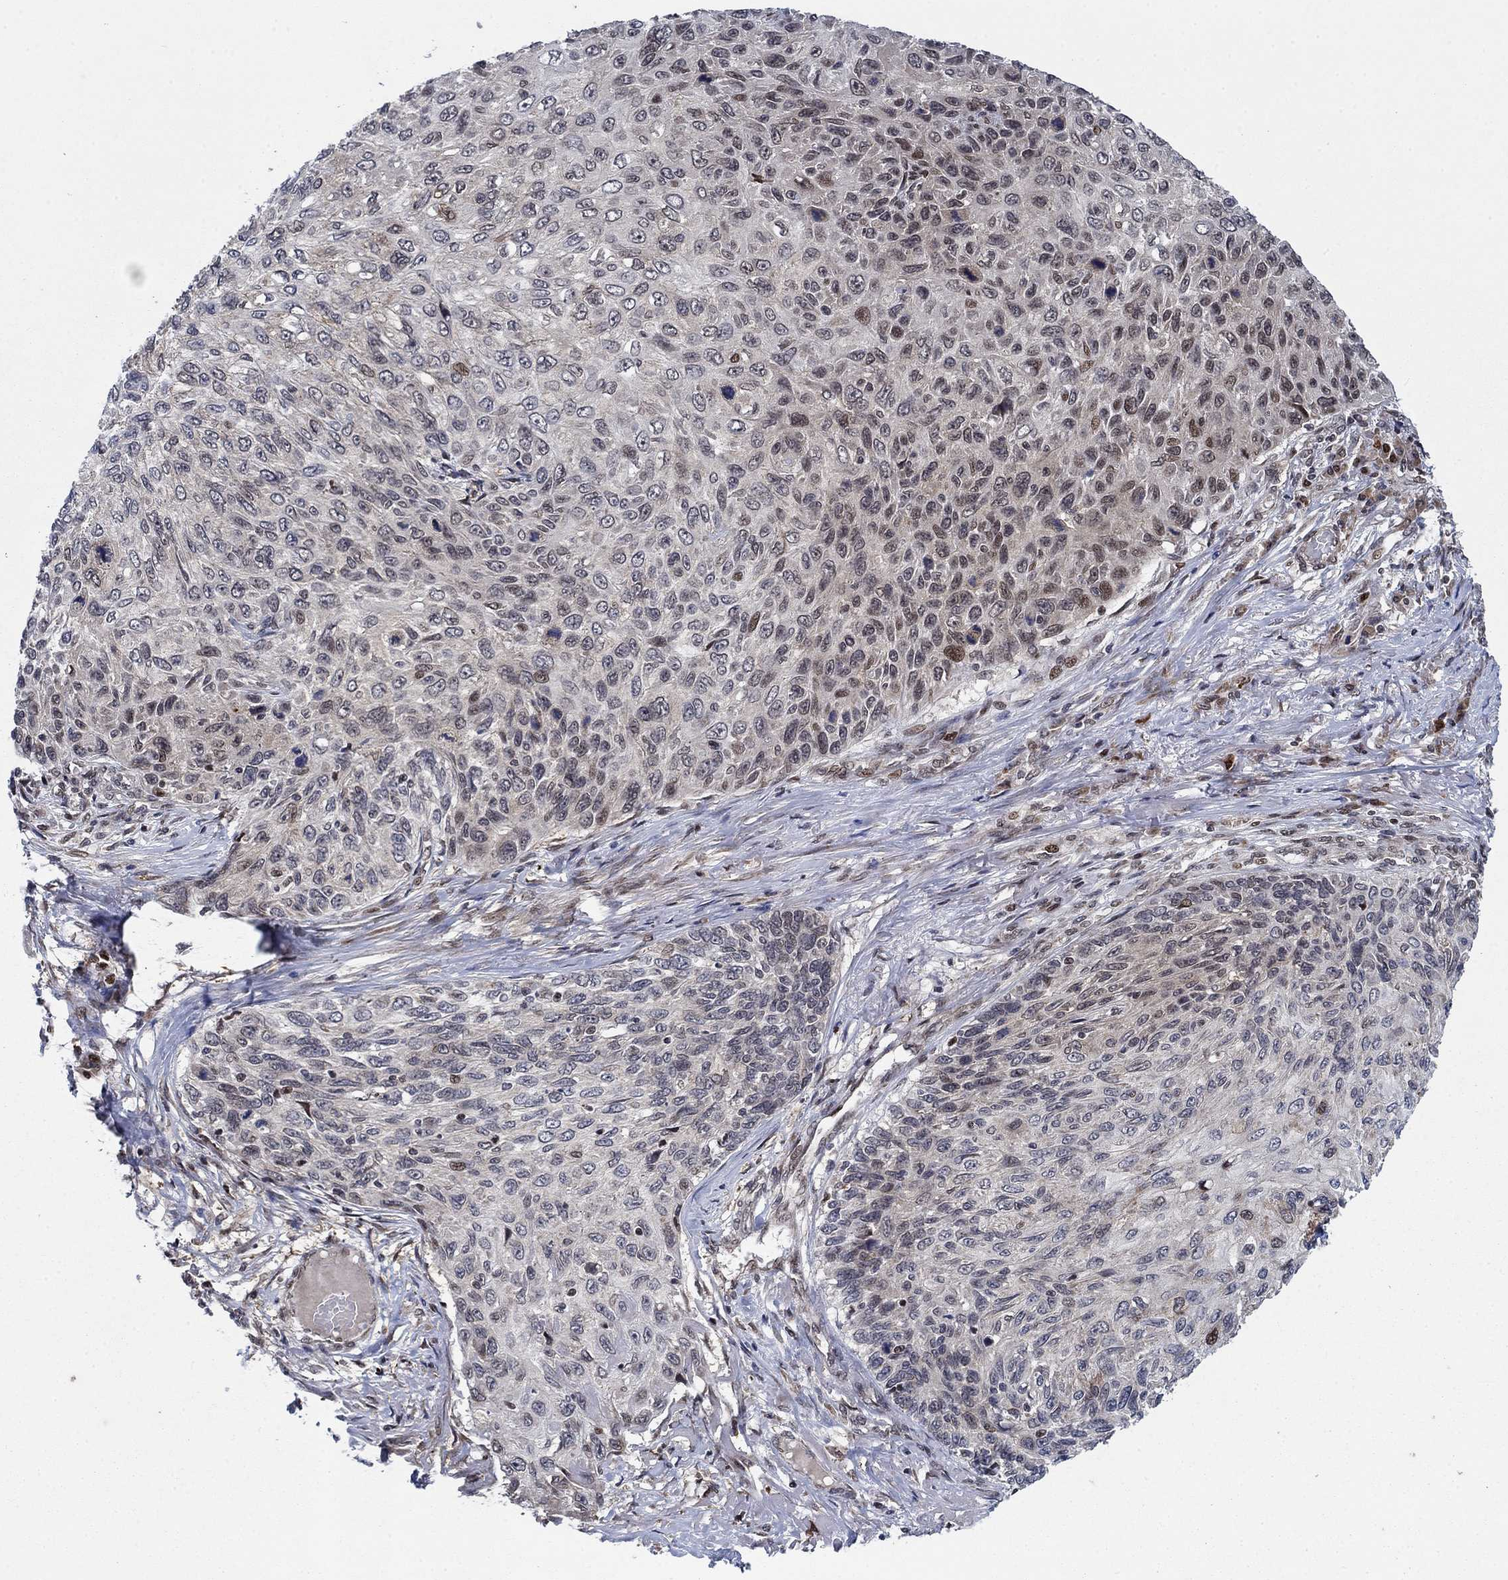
{"staining": {"intensity": "weak", "quantity": "<25%", "location": "nuclear"}, "tissue": "skin cancer", "cell_type": "Tumor cells", "image_type": "cancer", "snomed": [{"axis": "morphology", "description": "Squamous cell carcinoma, NOS"}, {"axis": "topography", "description": "Skin"}], "caption": "This is an immunohistochemistry photomicrograph of human skin cancer. There is no positivity in tumor cells.", "gene": "PRICKLE4", "patient": {"sex": "male", "age": 92}}